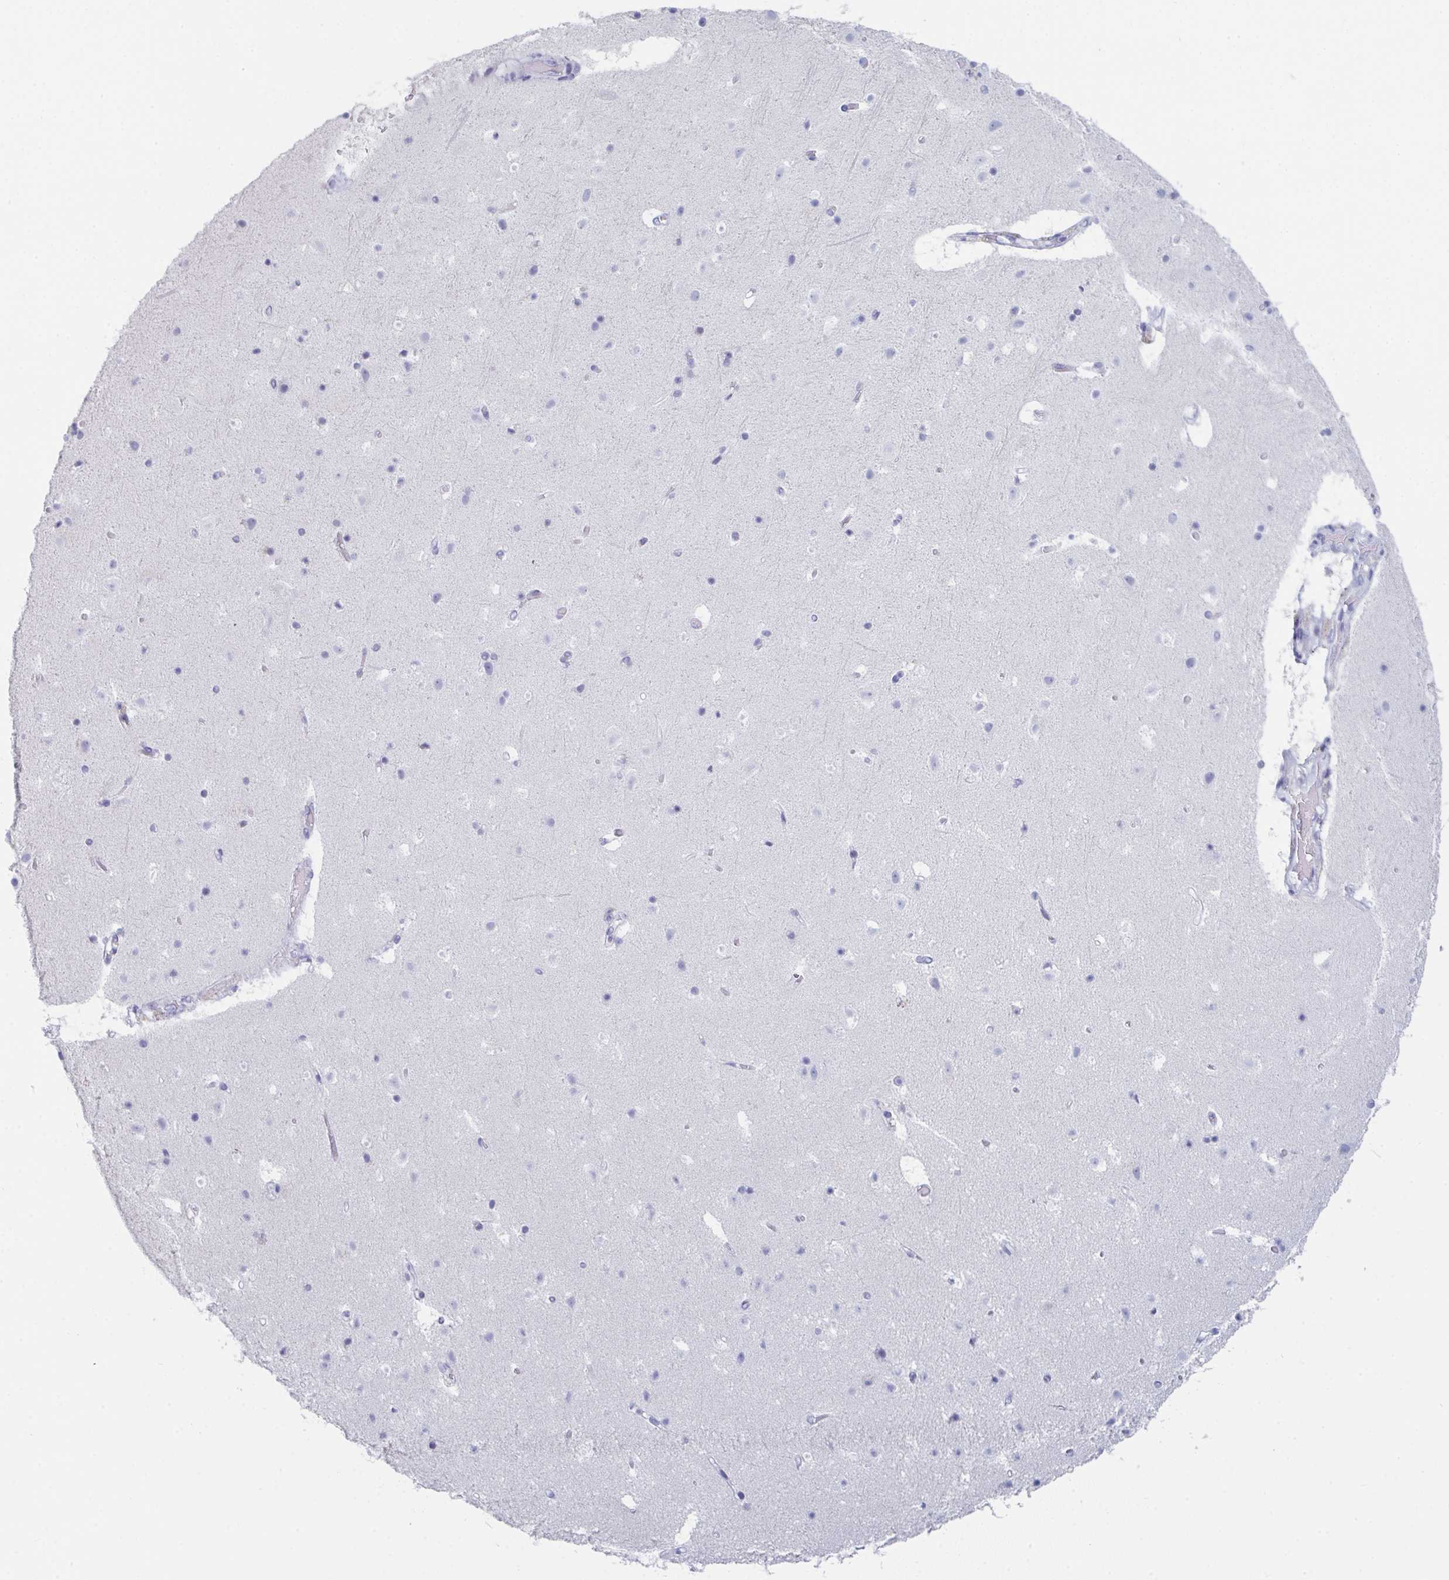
{"staining": {"intensity": "negative", "quantity": "none", "location": "none"}, "tissue": "cerebral cortex", "cell_type": "Endothelial cells", "image_type": "normal", "snomed": [{"axis": "morphology", "description": "Normal tissue, NOS"}, {"axis": "topography", "description": "Cerebral cortex"}], "caption": "An immunohistochemistry (IHC) histopathology image of unremarkable cerebral cortex is shown. There is no staining in endothelial cells of cerebral cortex. (DAB (3,3'-diaminobenzidine) immunohistochemistry, high magnification).", "gene": "RUBCN", "patient": {"sex": "female", "age": 42}}